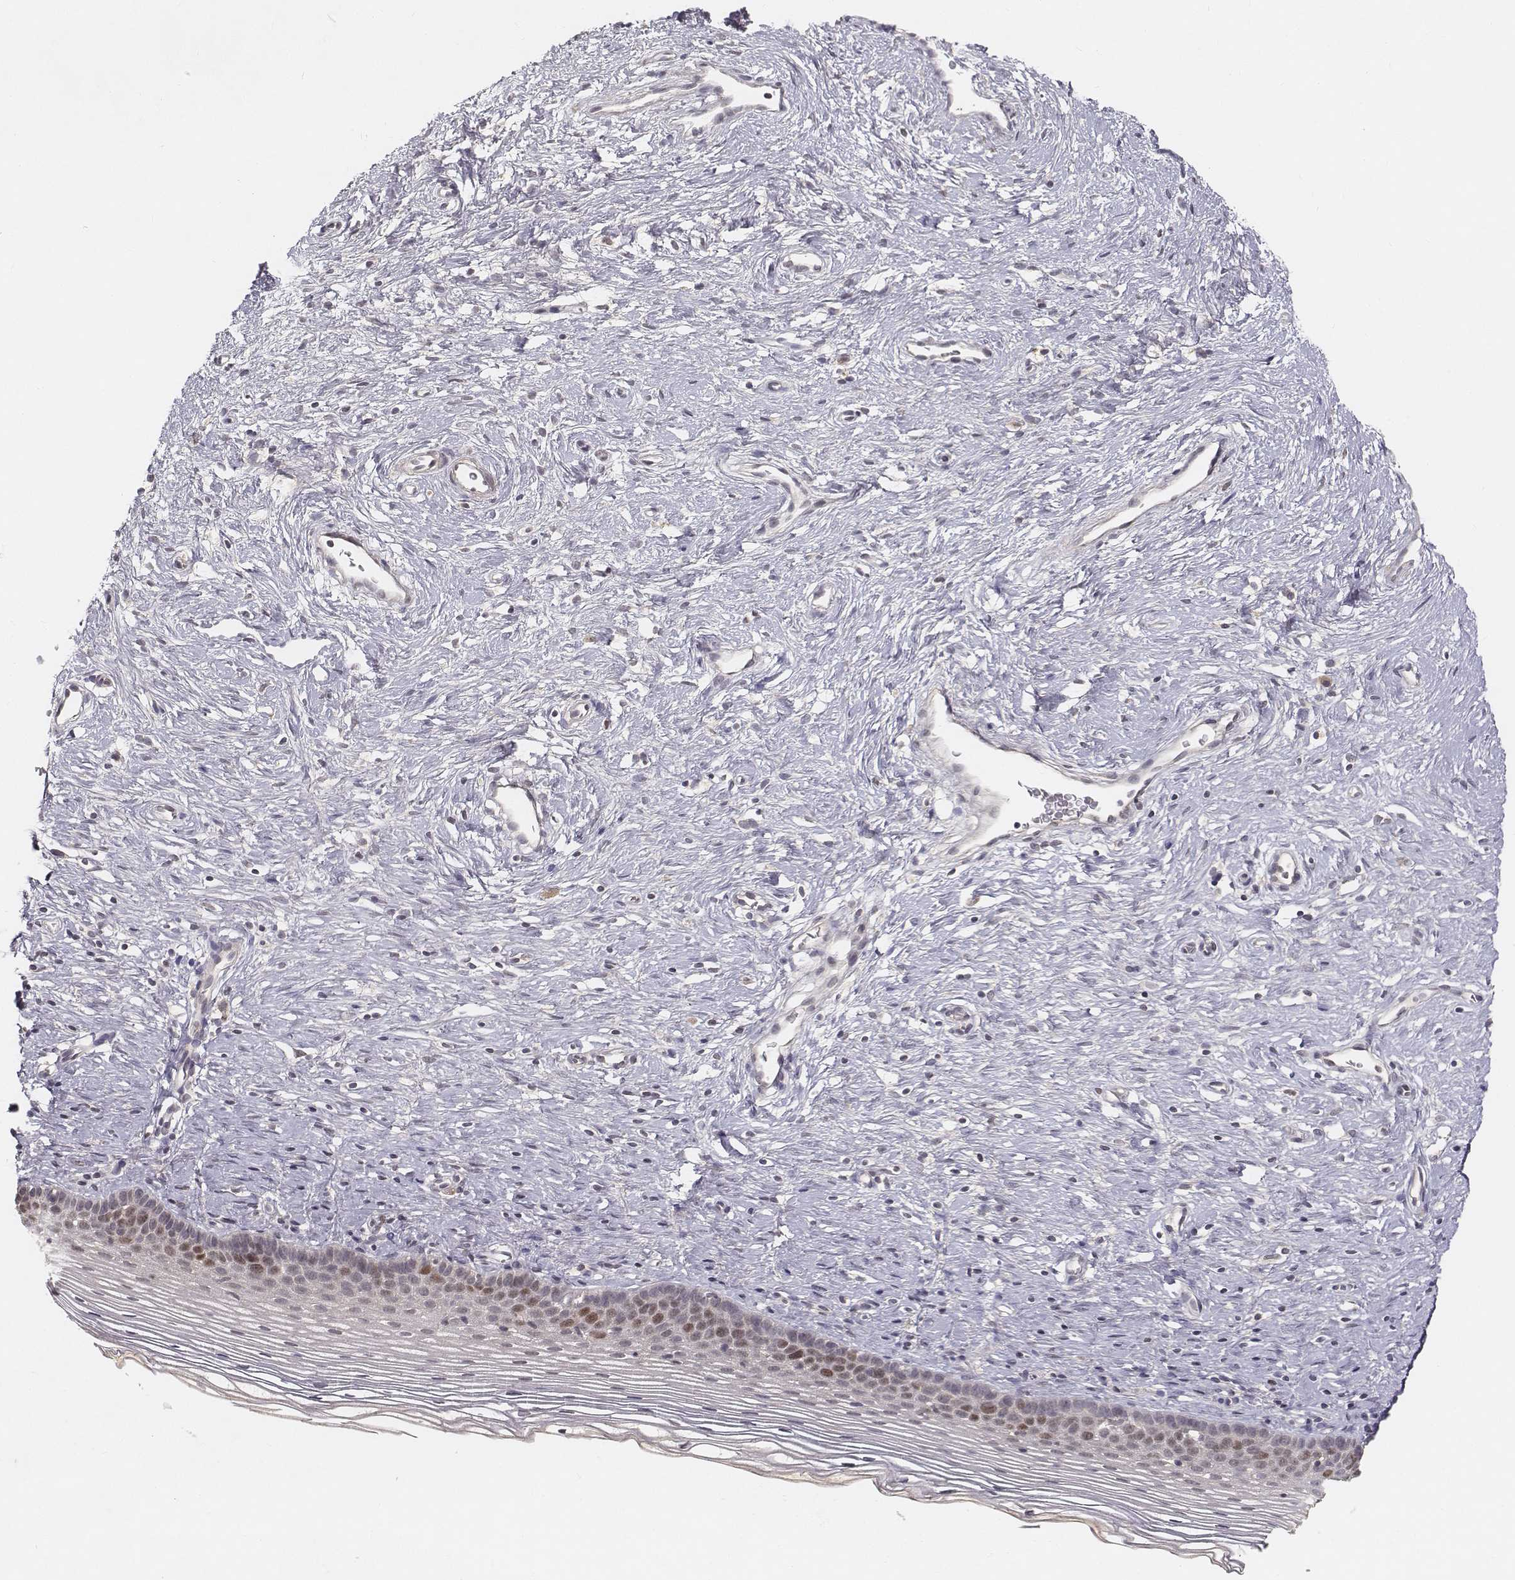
{"staining": {"intensity": "negative", "quantity": "none", "location": "none"}, "tissue": "cervix", "cell_type": "Glandular cells", "image_type": "normal", "snomed": [{"axis": "morphology", "description": "Normal tissue, NOS"}, {"axis": "topography", "description": "Cervix"}], "caption": "High power microscopy histopathology image of an immunohistochemistry (IHC) image of unremarkable cervix, revealing no significant expression in glandular cells. The staining is performed using DAB brown chromogen with nuclei counter-stained in using hematoxylin.", "gene": "FANCD2", "patient": {"sex": "female", "age": 39}}